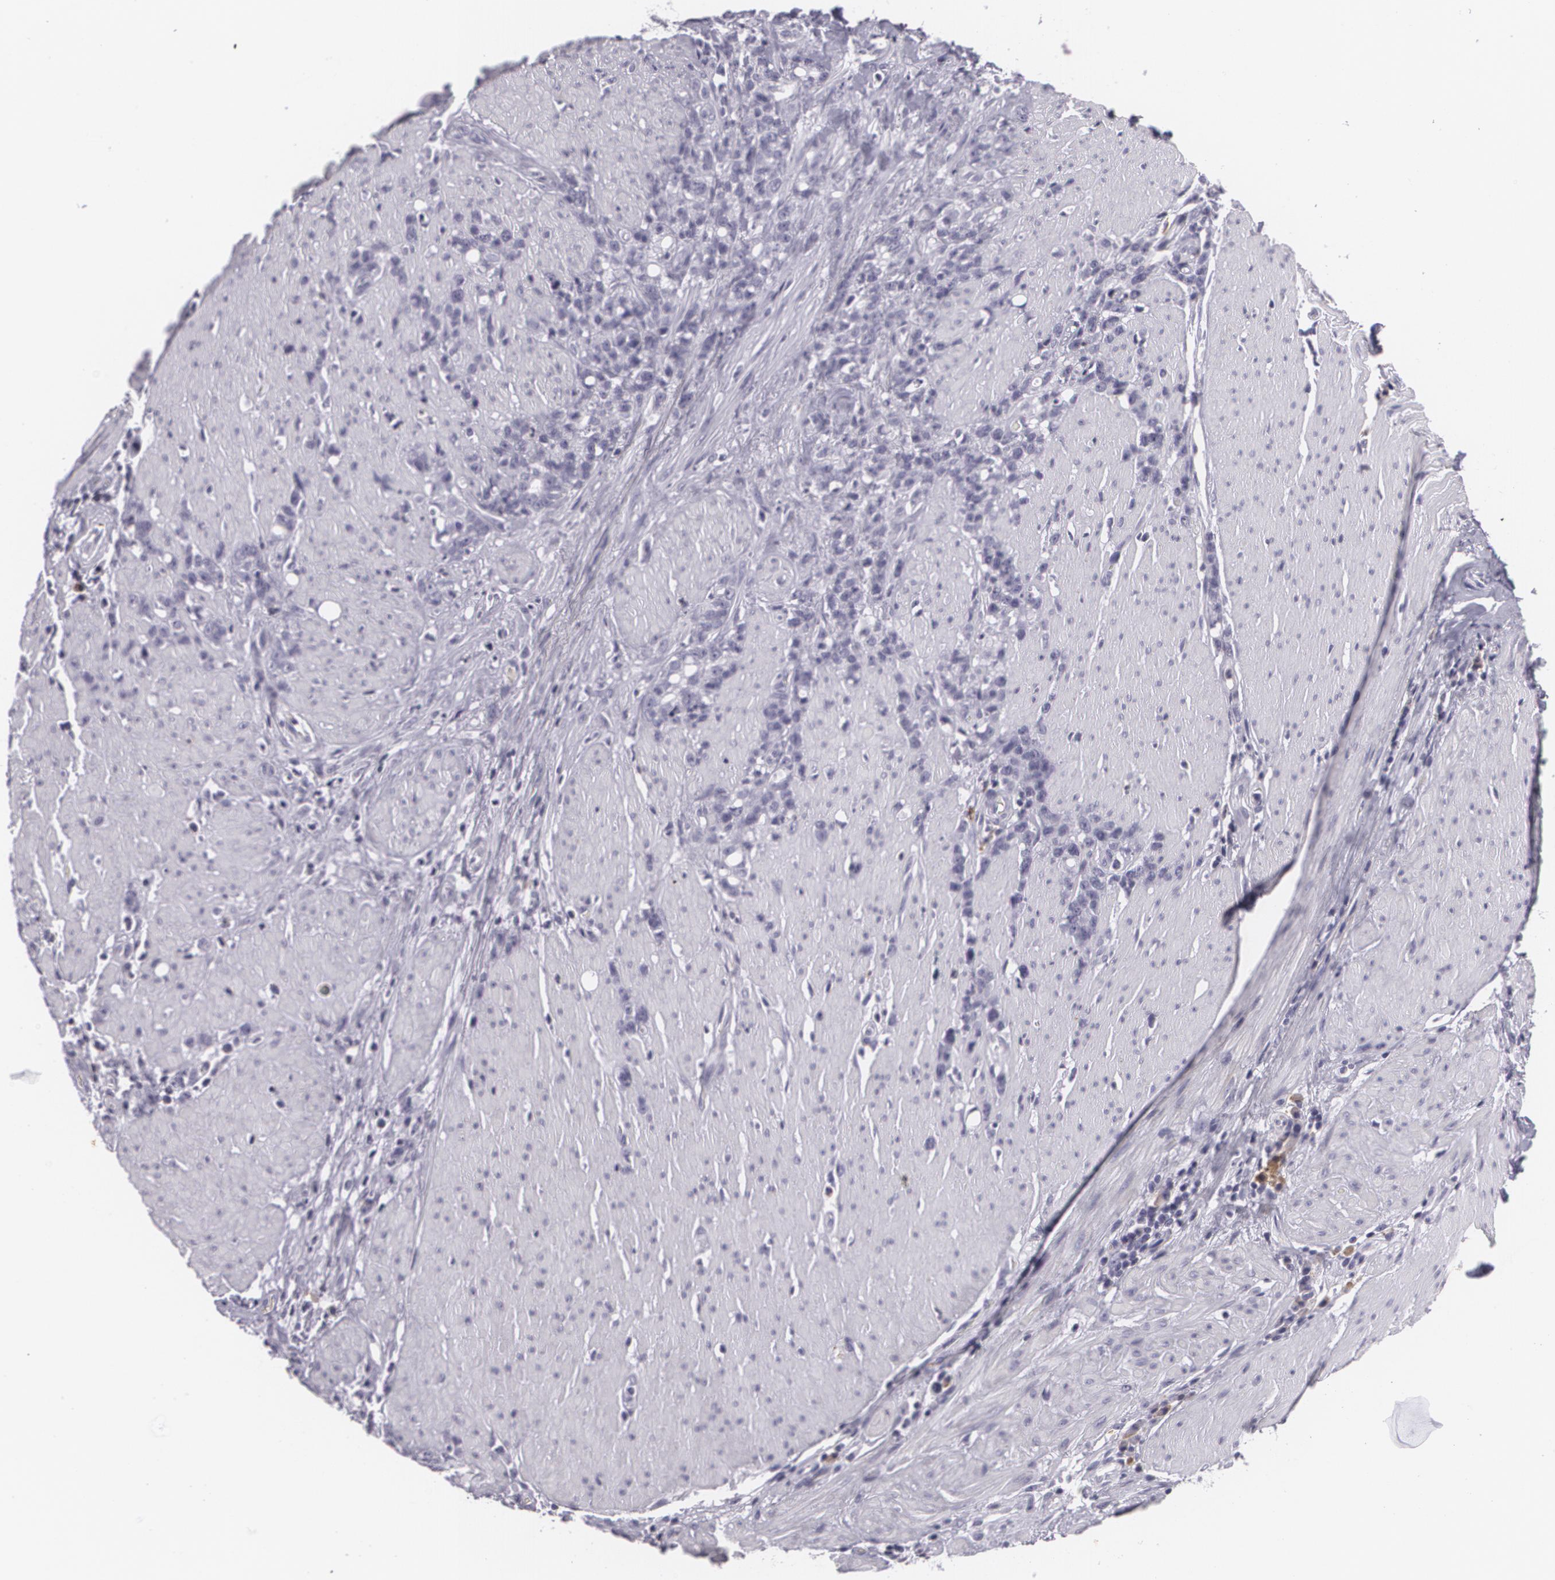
{"staining": {"intensity": "negative", "quantity": "none", "location": "none"}, "tissue": "stomach cancer", "cell_type": "Tumor cells", "image_type": "cancer", "snomed": [{"axis": "morphology", "description": "Adenocarcinoma, NOS"}, {"axis": "topography", "description": "Stomach, lower"}], "caption": "Stomach cancer was stained to show a protein in brown. There is no significant staining in tumor cells. (DAB IHC visualized using brightfield microscopy, high magnification).", "gene": "MAP2", "patient": {"sex": "male", "age": 88}}